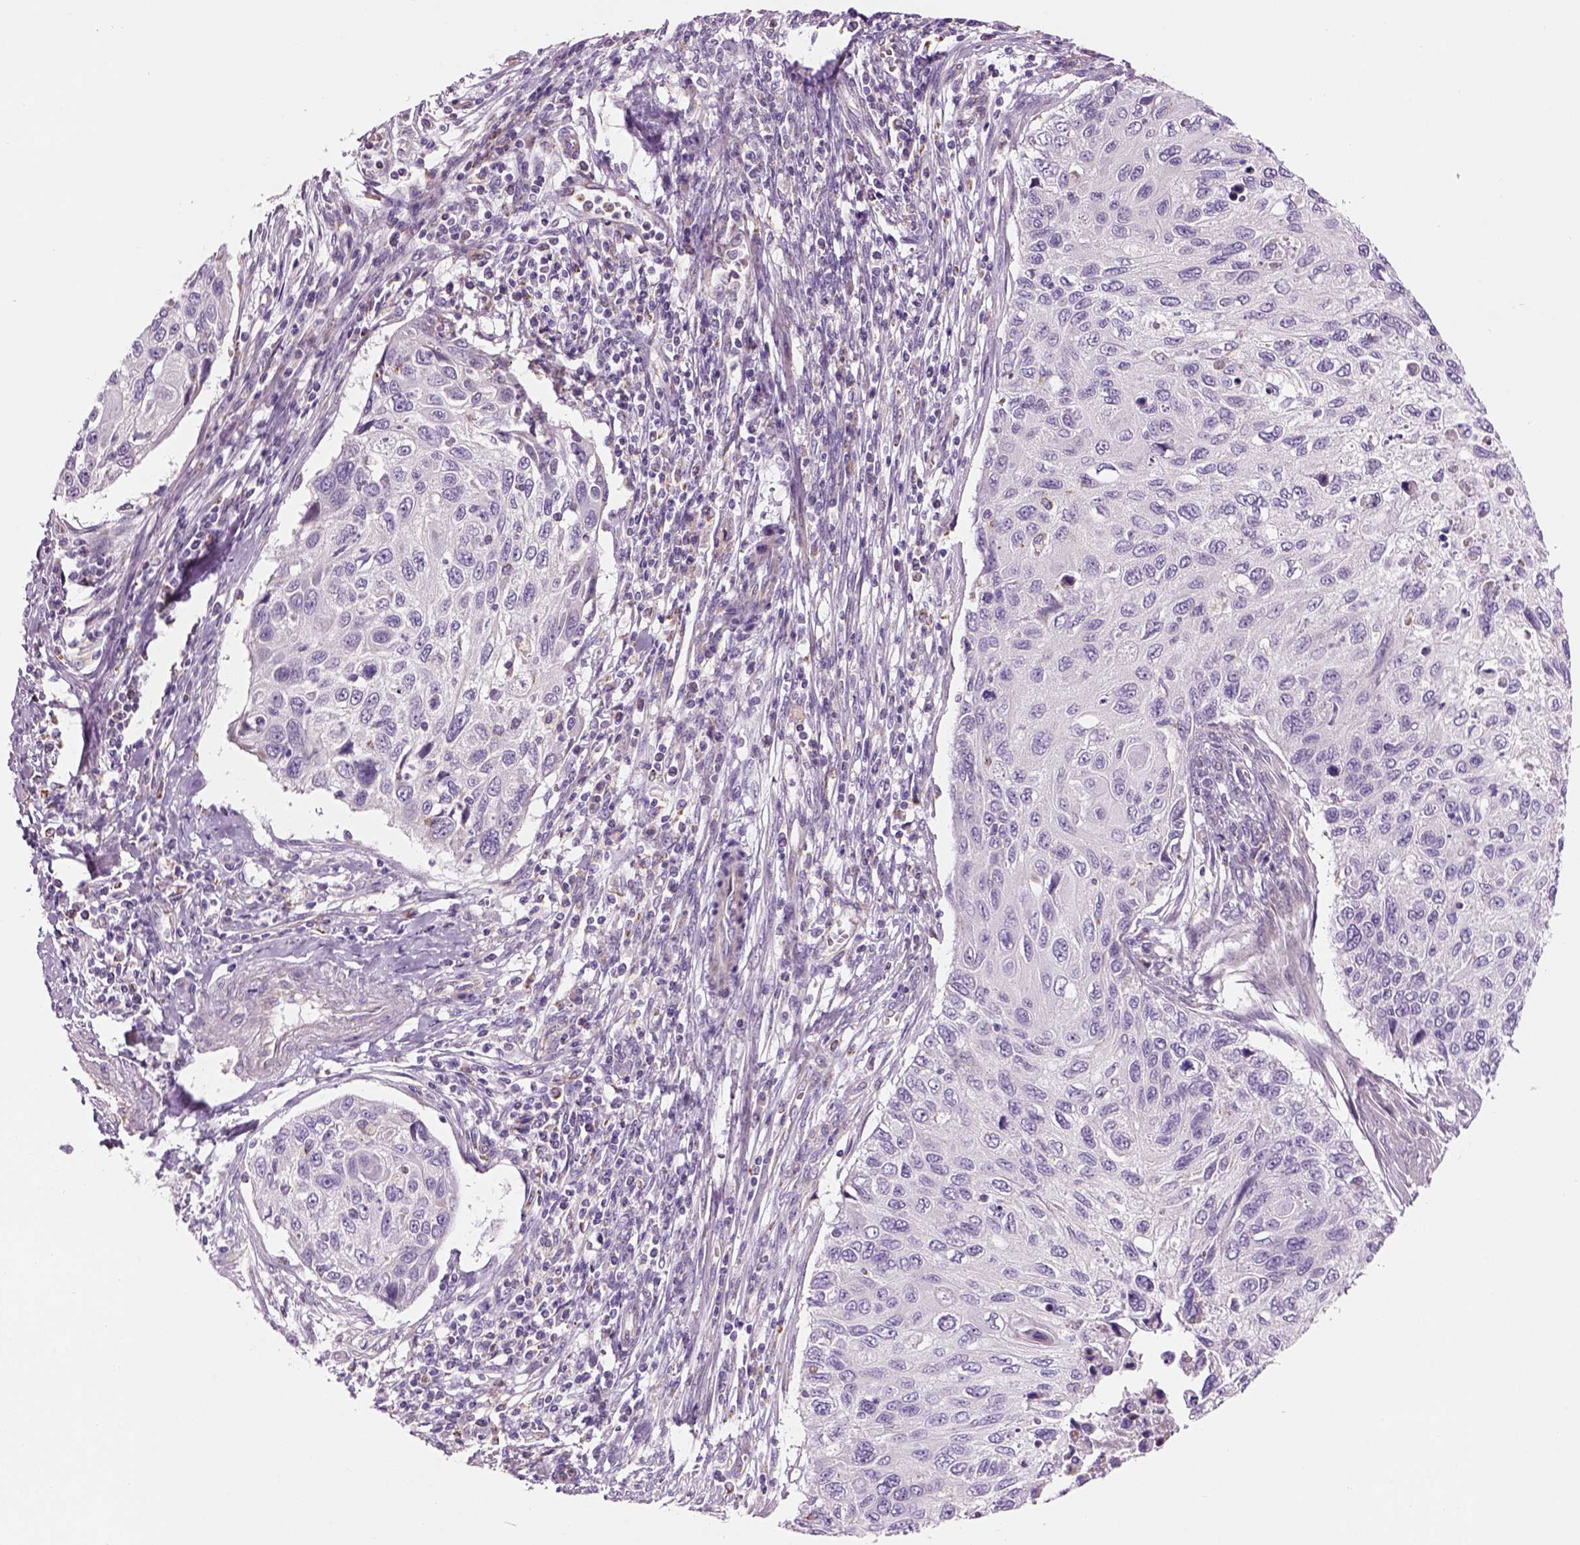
{"staining": {"intensity": "negative", "quantity": "none", "location": "none"}, "tissue": "cervical cancer", "cell_type": "Tumor cells", "image_type": "cancer", "snomed": [{"axis": "morphology", "description": "Squamous cell carcinoma, NOS"}, {"axis": "topography", "description": "Cervix"}], "caption": "A histopathology image of human cervical cancer (squamous cell carcinoma) is negative for staining in tumor cells.", "gene": "IFT52", "patient": {"sex": "female", "age": 70}}